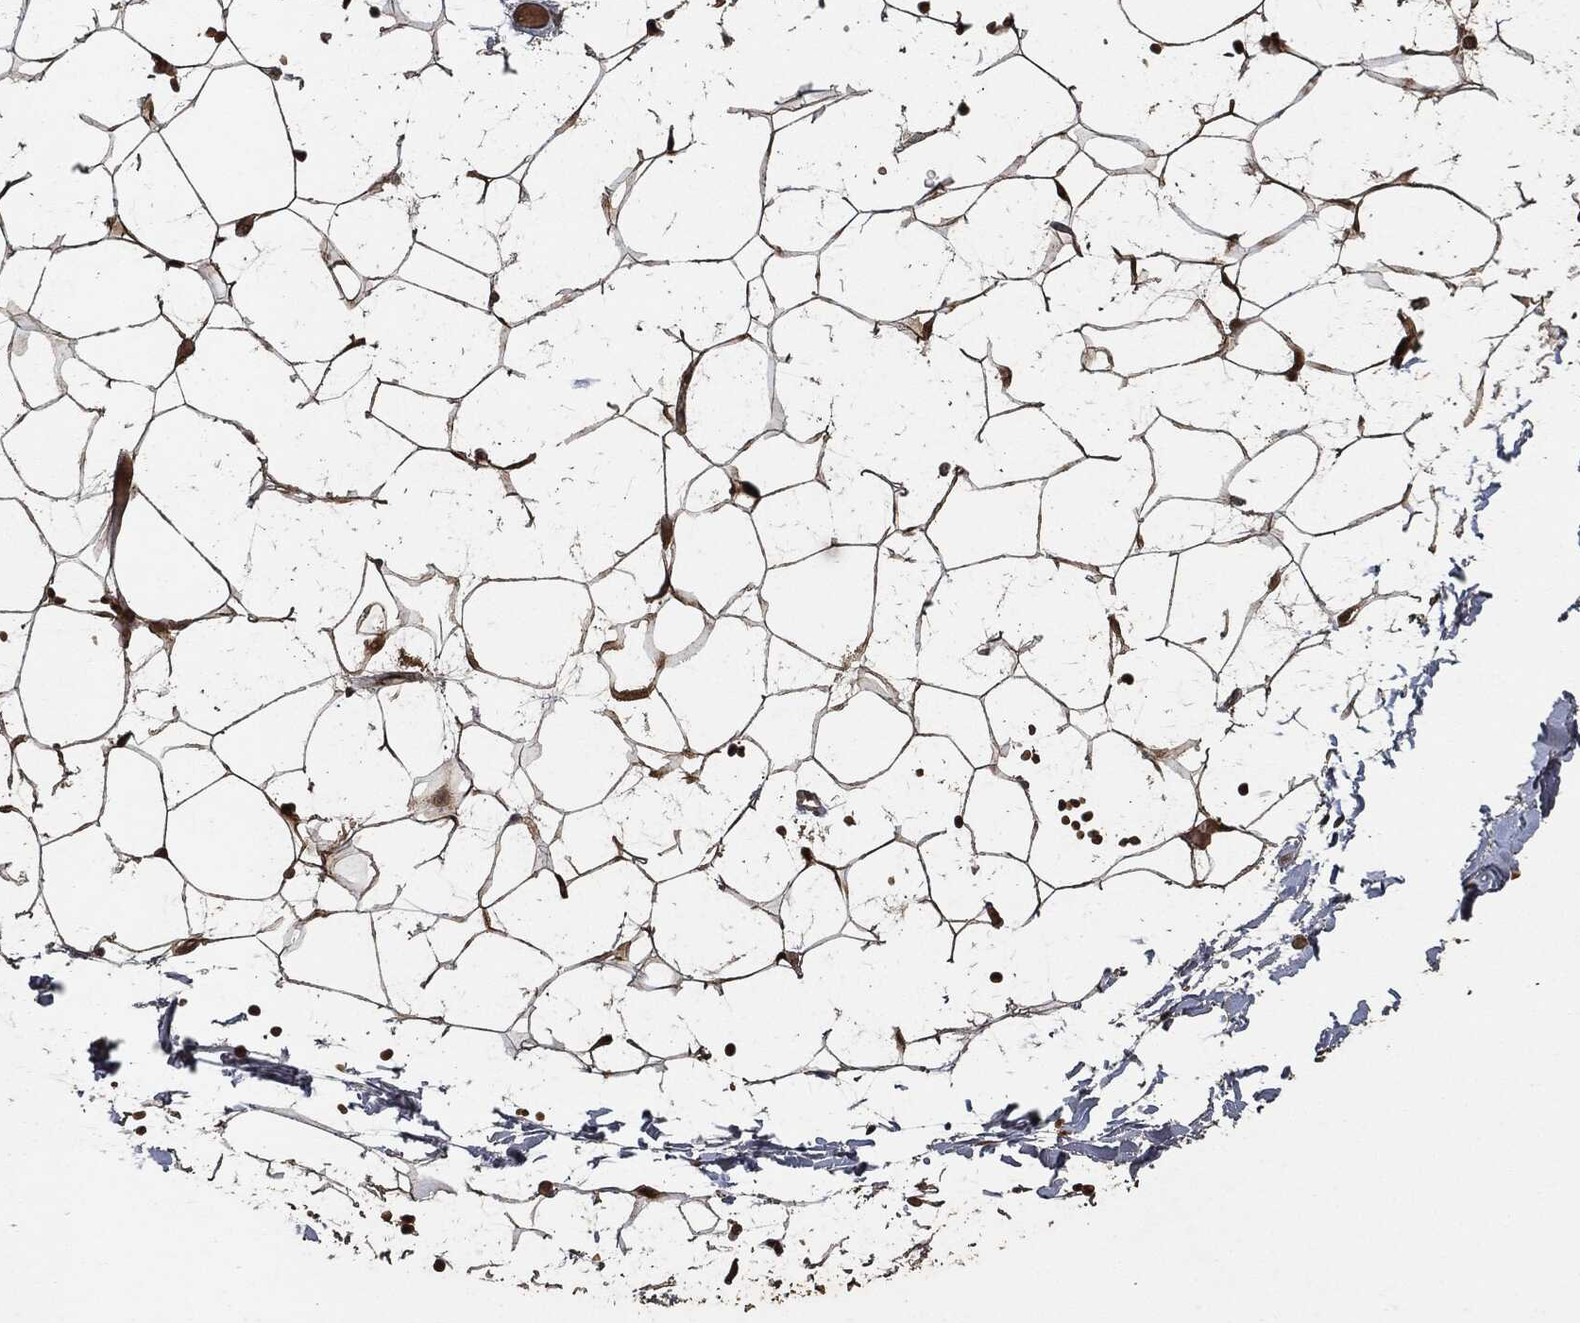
{"staining": {"intensity": "moderate", "quantity": "25%-75%", "location": "cytoplasmic/membranous"}, "tissue": "adipose tissue", "cell_type": "Adipocytes", "image_type": "normal", "snomed": [{"axis": "morphology", "description": "Normal tissue, NOS"}, {"axis": "topography", "description": "Skin"}, {"axis": "topography", "description": "Peripheral nerve tissue"}], "caption": "Immunohistochemical staining of normal human adipose tissue exhibits moderate cytoplasmic/membranous protein positivity in approximately 25%-75% of adipocytes.", "gene": "MLST8", "patient": {"sex": "female", "age": 56}}